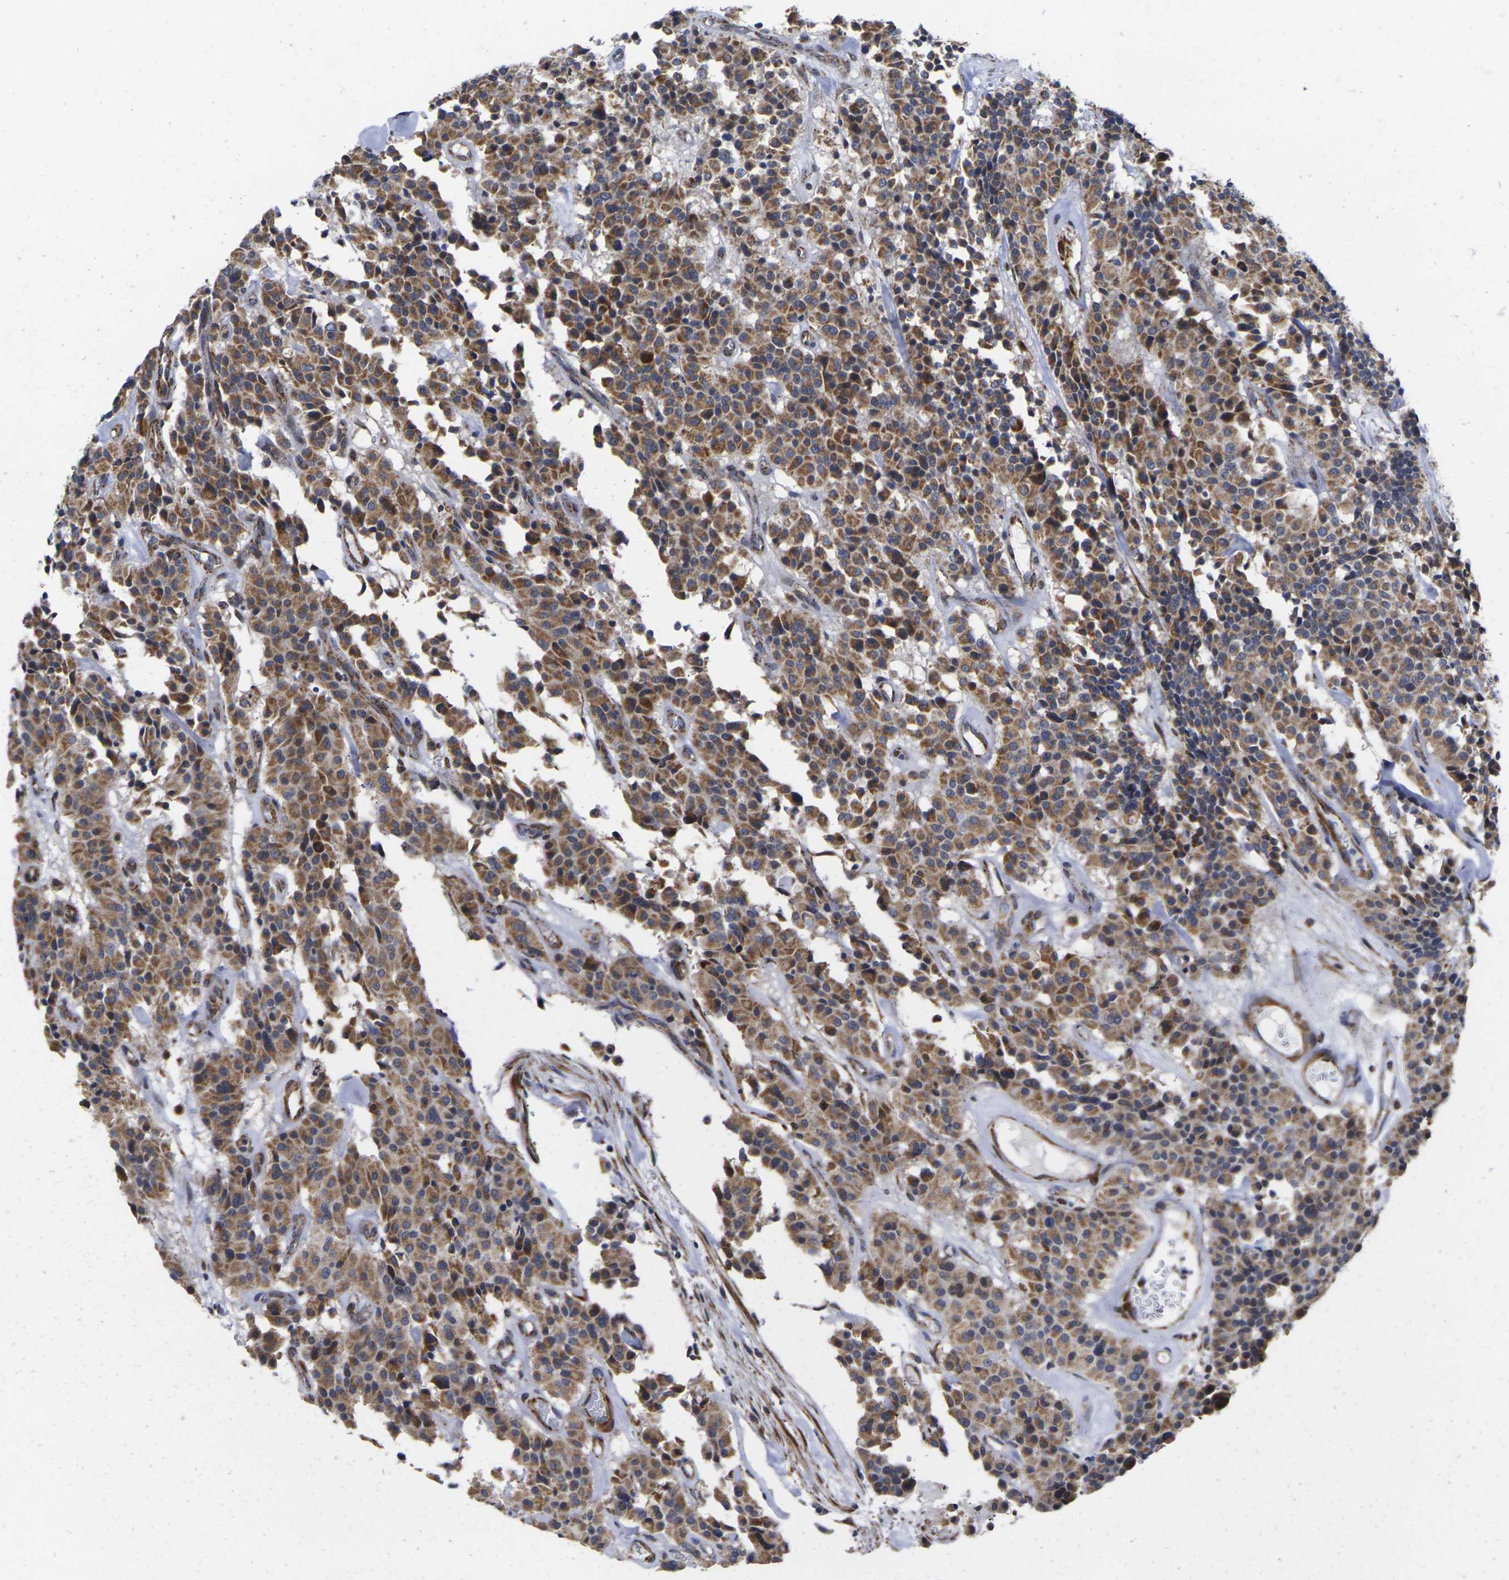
{"staining": {"intensity": "moderate", "quantity": ">75%", "location": "cytoplasmic/membranous"}, "tissue": "carcinoid", "cell_type": "Tumor cells", "image_type": "cancer", "snomed": [{"axis": "morphology", "description": "Carcinoid, malignant, NOS"}, {"axis": "topography", "description": "Lung"}], "caption": "Protein analysis of carcinoid tissue reveals moderate cytoplasmic/membranous expression in approximately >75% of tumor cells. The protein of interest is stained brown, and the nuclei are stained in blue (DAB (3,3'-diaminobenzidine) IHC with brightfield microscopy, high magnification).", "gene": "P2RY11", "patient": {"sex": "male", "age": 30}}